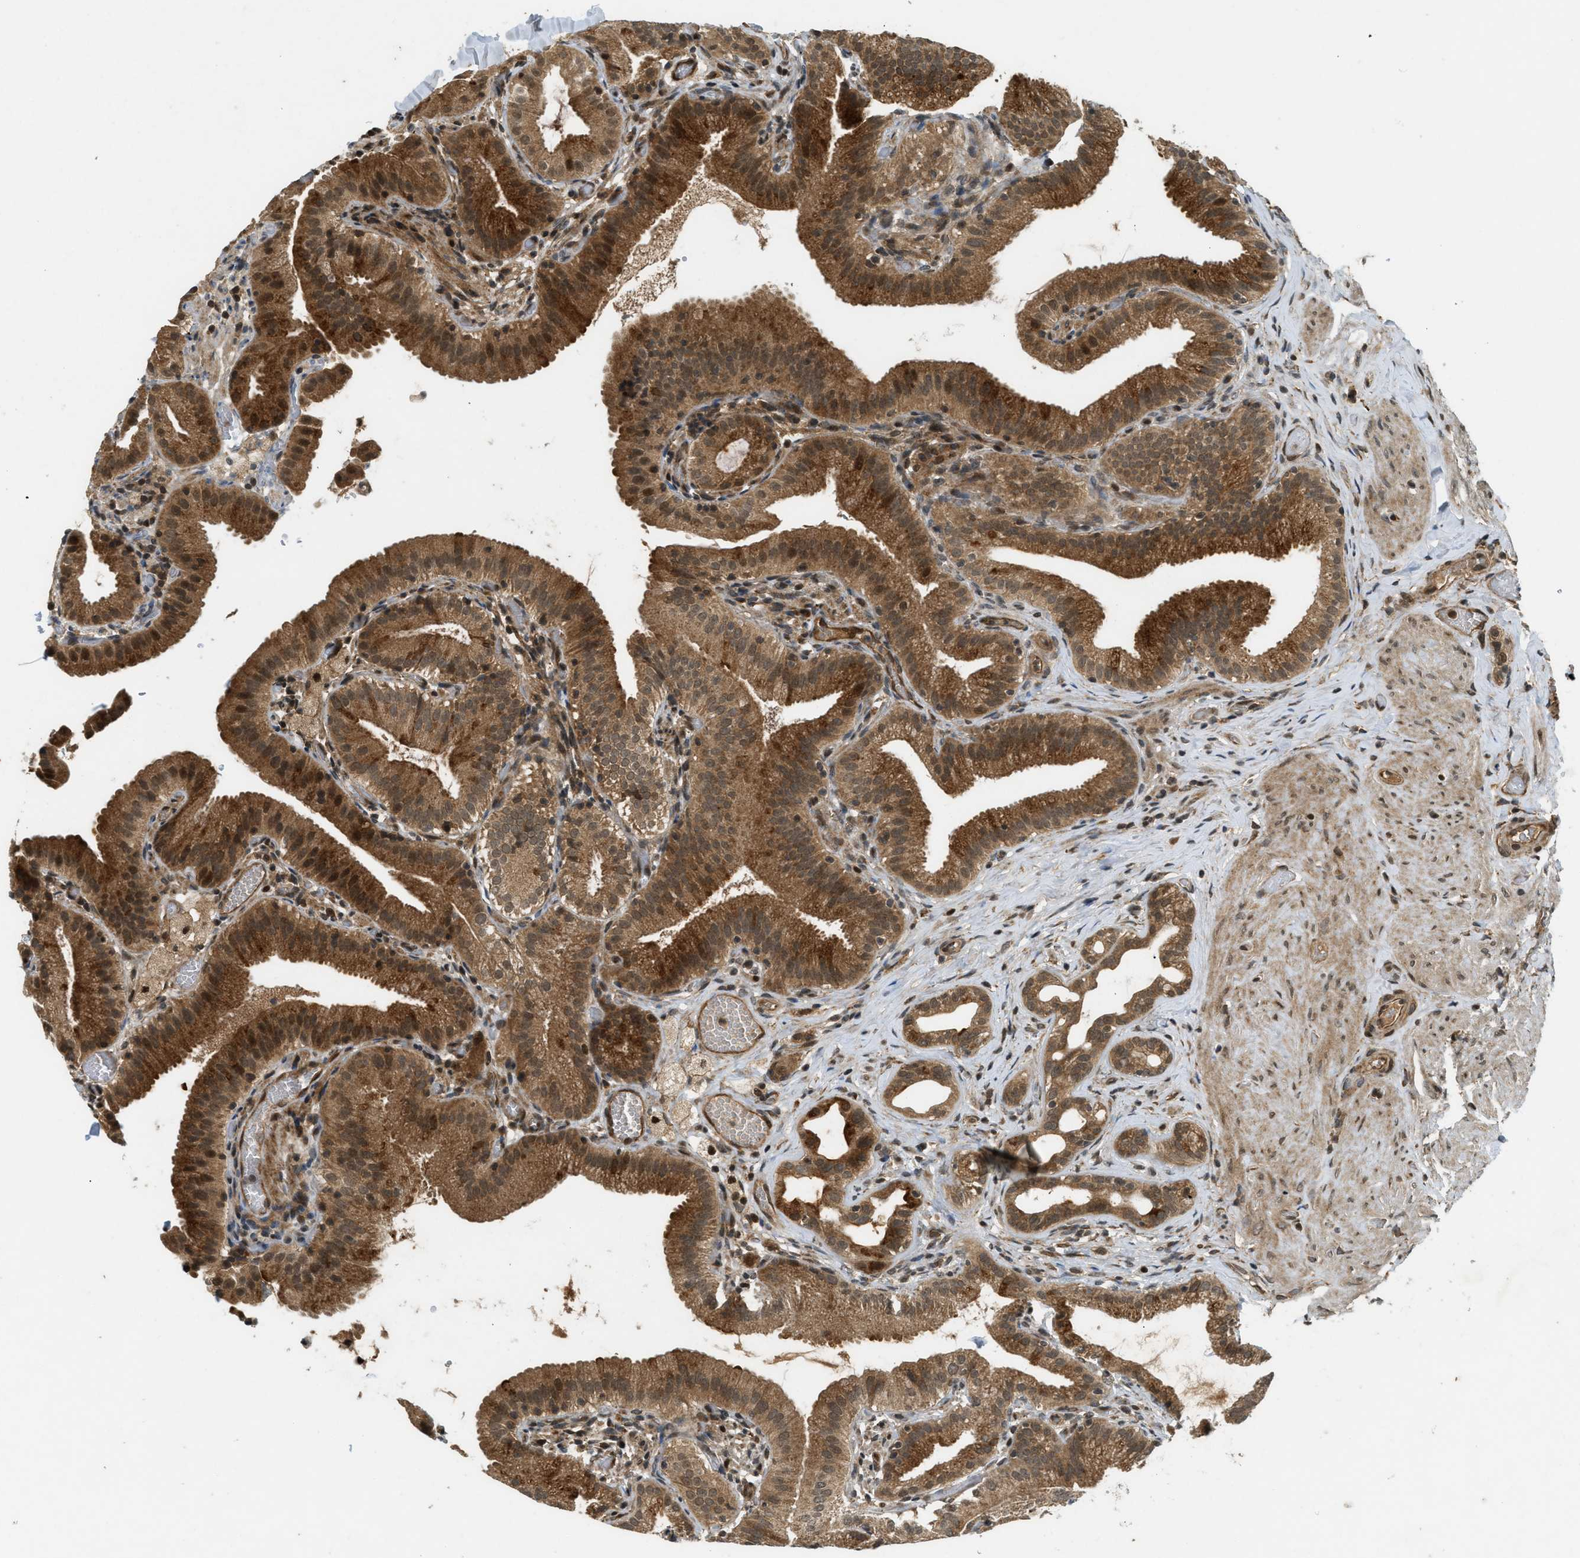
{"staining": {"intensity": "strong", "quantity": ">75%", "location": "cytoplasmic/membranous,nuclear"}, "tissue": "gallbladder", "cell_type": "Glandular cells", "image_type": "normal", "snomed": [{"axis": "morphology", "description": "Normal tissue, NOS"}, {"axis": "topography", "description": "Gallbladder"}], "caption": "IHC micrograph of benign gallbladder stained for a protein (brown), which exhibits high levels of strong cytoplasmic/membranous,nuclear staining in approximately >75% of glandular cells.", "gene": "EIF2AK3", "patient": {"sex": "male", "age": 54}}